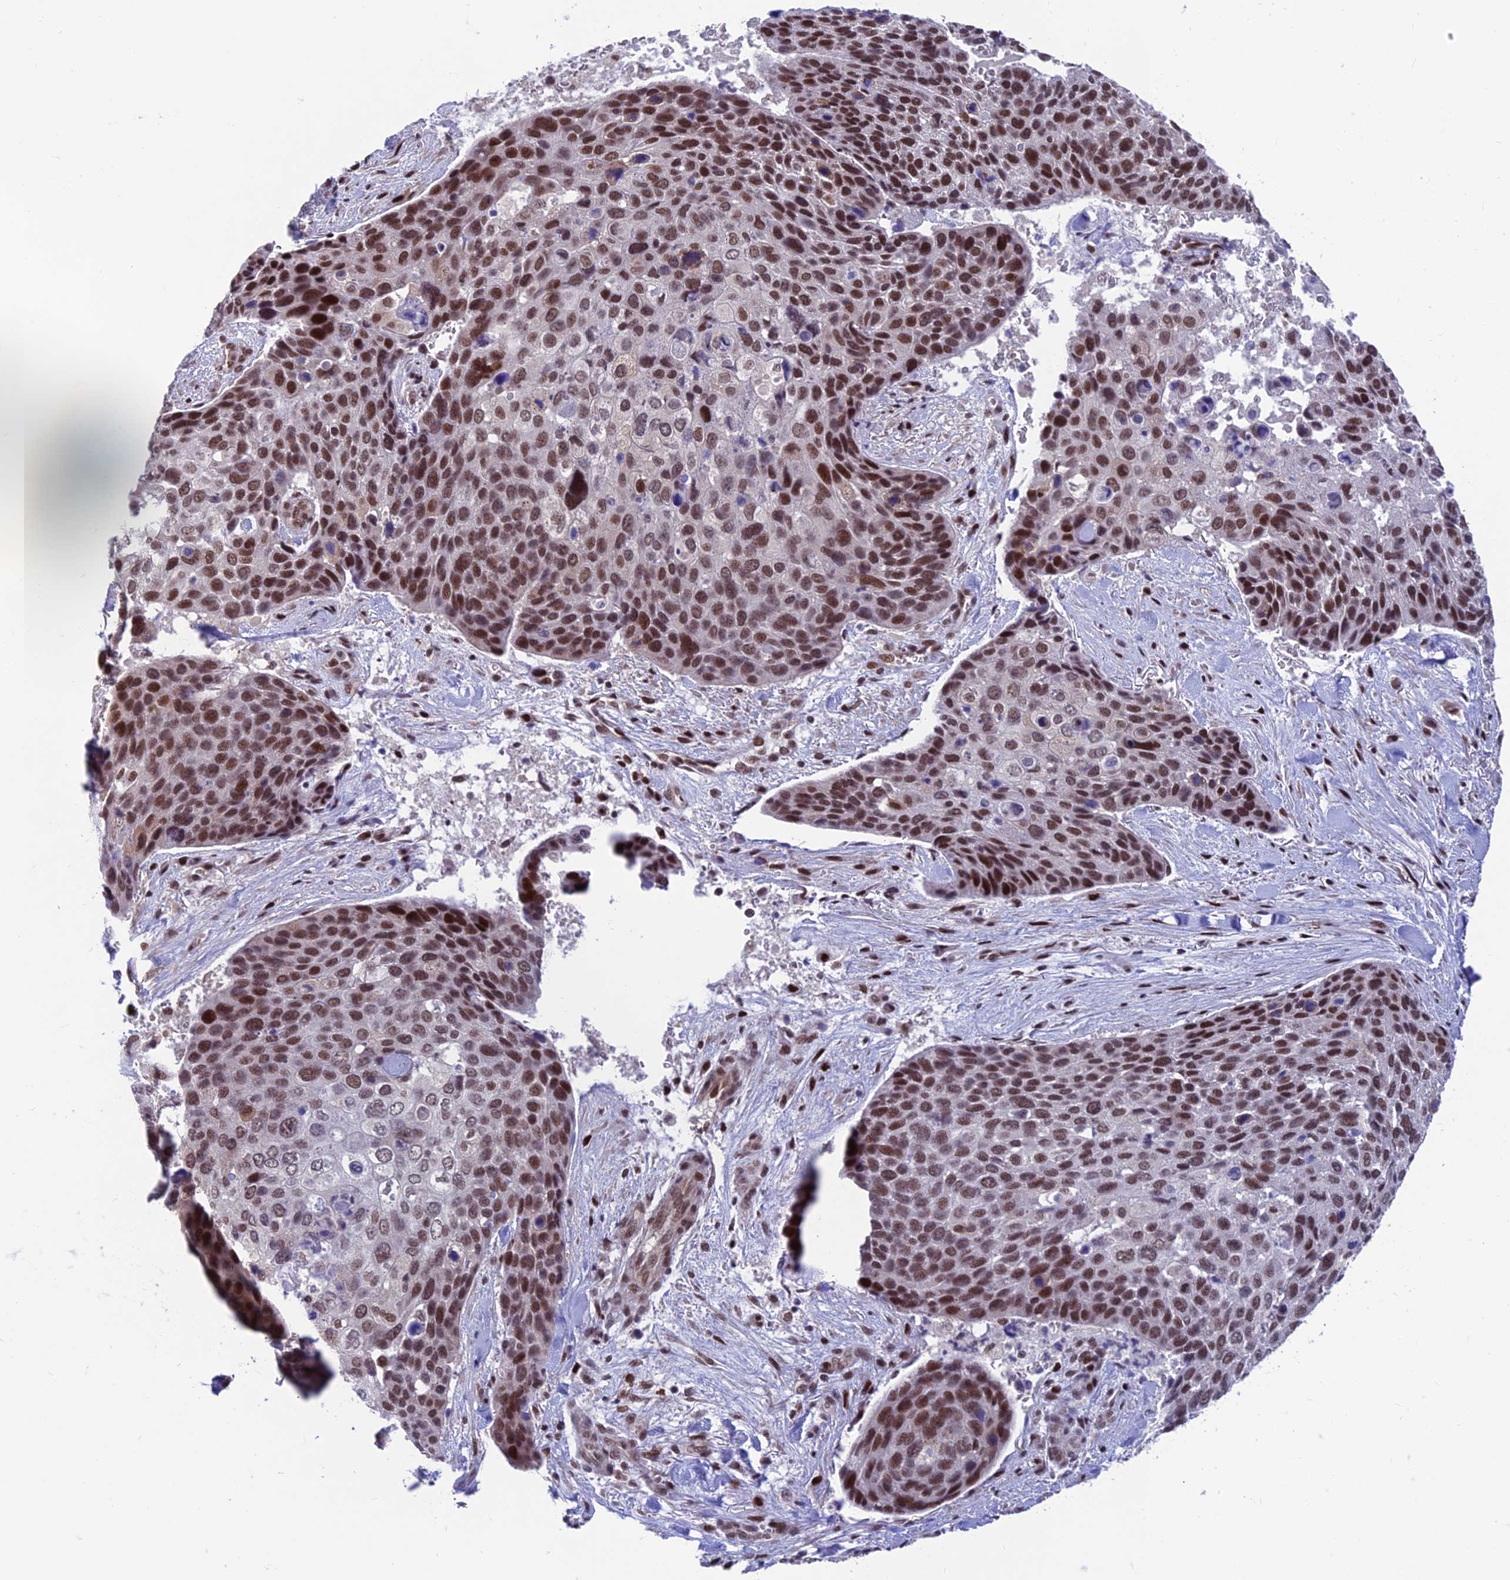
{"staining": {"intensity": "moderate", "quantity": ">75%", "location": "nuclear"}, "tissue": "skin cancer", "cell_type": "Tumor cells", "image_type": "cancer", "snomed": [{"axis": "morphology", "description": "Basal cell carcinoma"}, {"axis": "topography", "description": "Skin"}], "caption": "A micrograph showing moderate nuclear expression in approximately >75% of tumor cells in skin basal cell carcinoma, as visualized by brown immunohistochemical staining.", "gene": "KIAA1191", "patient": {"sex": "female", "age": 74}}